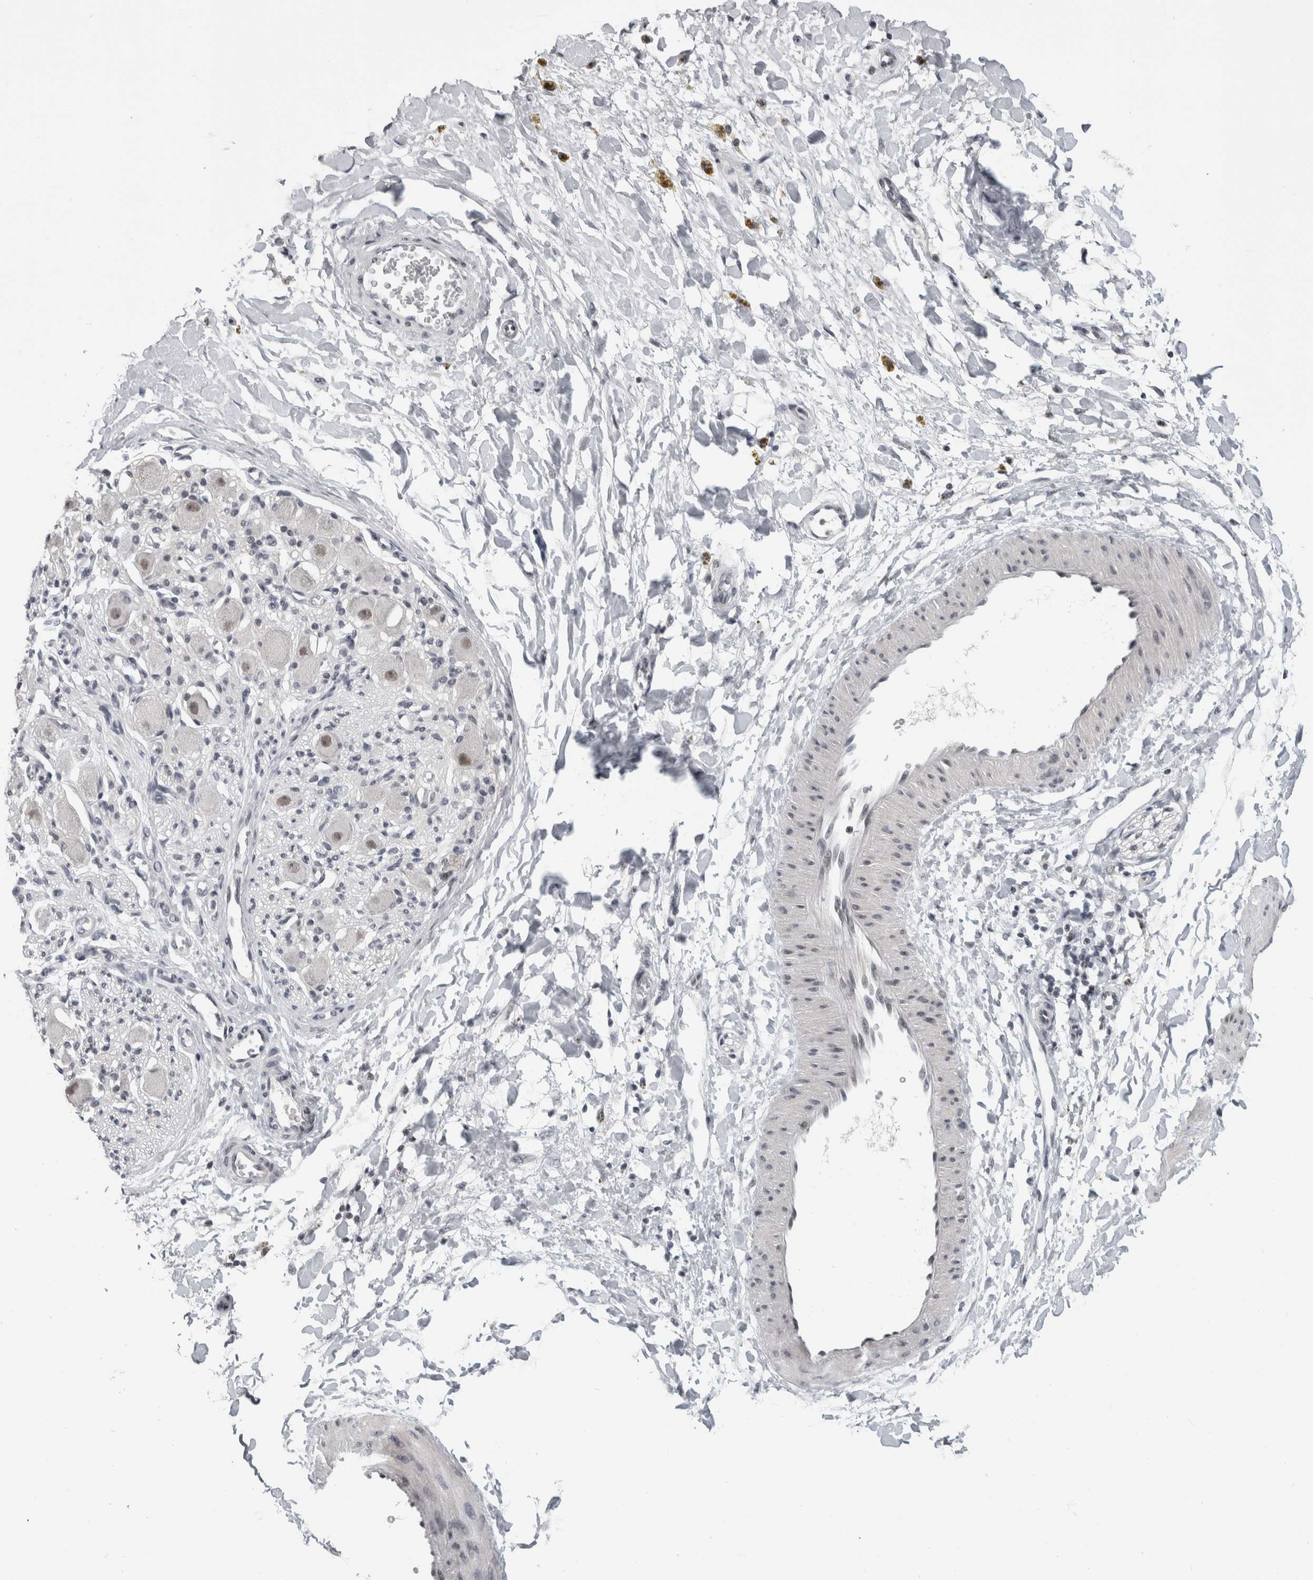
{"staining": {"intensity": "negative", "quantity": "none", "location": "none"}, "tissue": "adipose tissue", "cell_type": "Adipocytes", "image_type": "normal", "snomed": [{"axis": "morphology", "description": "Normal tissue, NOS"}, {"axis": "topography", "description": "Kidney"}, {"axis": "topography", "description": "Peripheral nerve tissue"}], "caption": "High power microscopy micrograph of an immunohistochemistry photomicrograph of benign adipose tissue, revealing no significant positivity in adipocytes.", "gene": "ARID4B", "patient": {"sex": "male", "age": 7}}